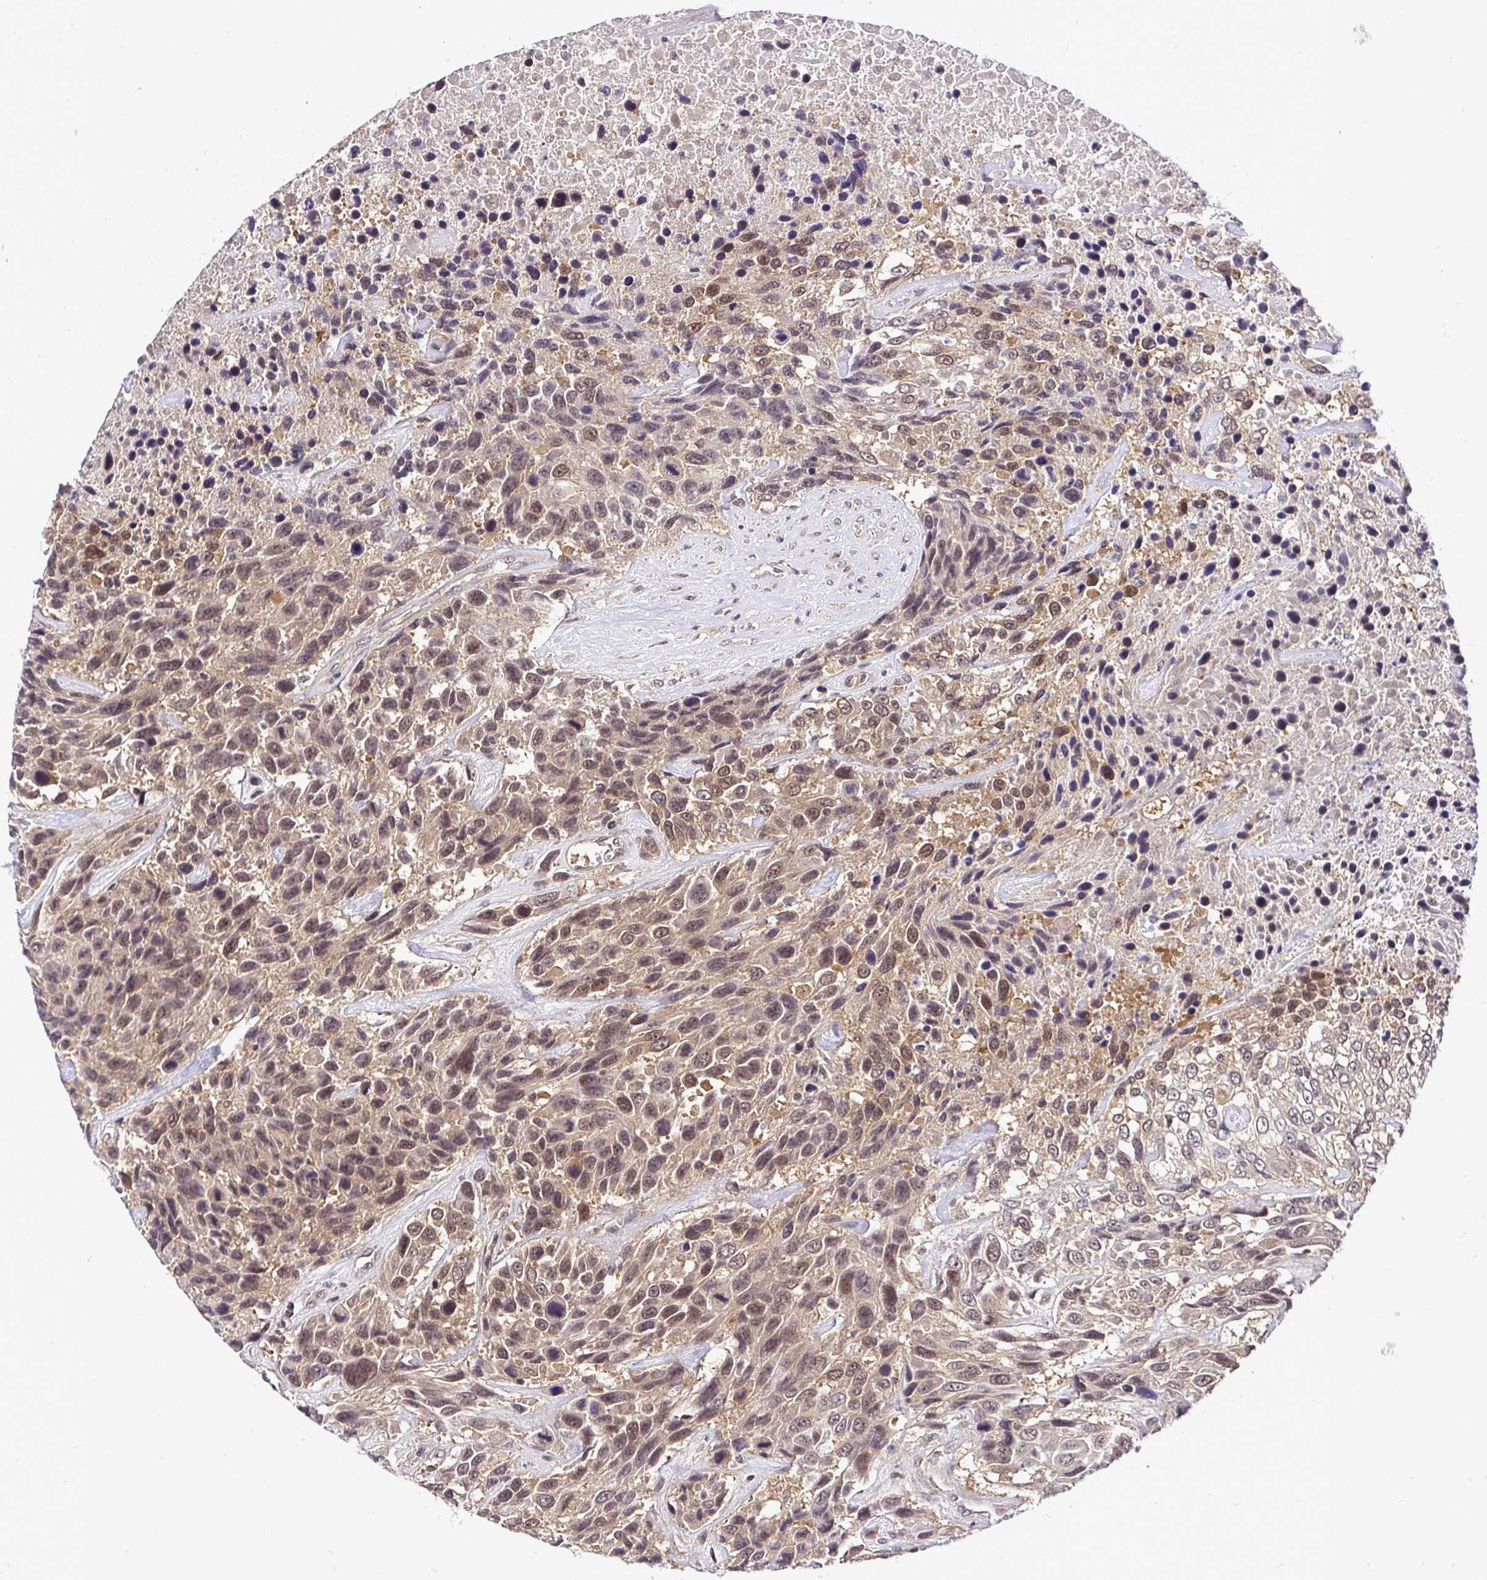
{"staining": {"intensity": "moderate", "quantity": ">75%", "location": "cytoplasmic/membranous,nuclear"}, "tissue": "urothelial cancer", "cell_type": "Tumor cells", "image_type": "cancer", "snomed": [{"axis": "morphology", "description": "Urothelial carcinoma, High grade"}, {"axis": "topography", "description": "Urinary bladder"}], "caption": "High-magnification brightfield microscopy of urothelial carcinoma (high-grade) stained with DAB (3,3'-diaminobenzidine) (brown) and counterstained with hematoxylin (blue). tumor cells exhibit moderate cytoplasmic/membranous and nuclear staining is appreciated in about>75% of cells. The staining was performed using DAB to visualize the protein expression in brown, while the nuclei were stained in blue with hematoxylin (Magnification: 20x).", "gene": "UBE2M", "patient": {"sex": "female", "age": 70}}